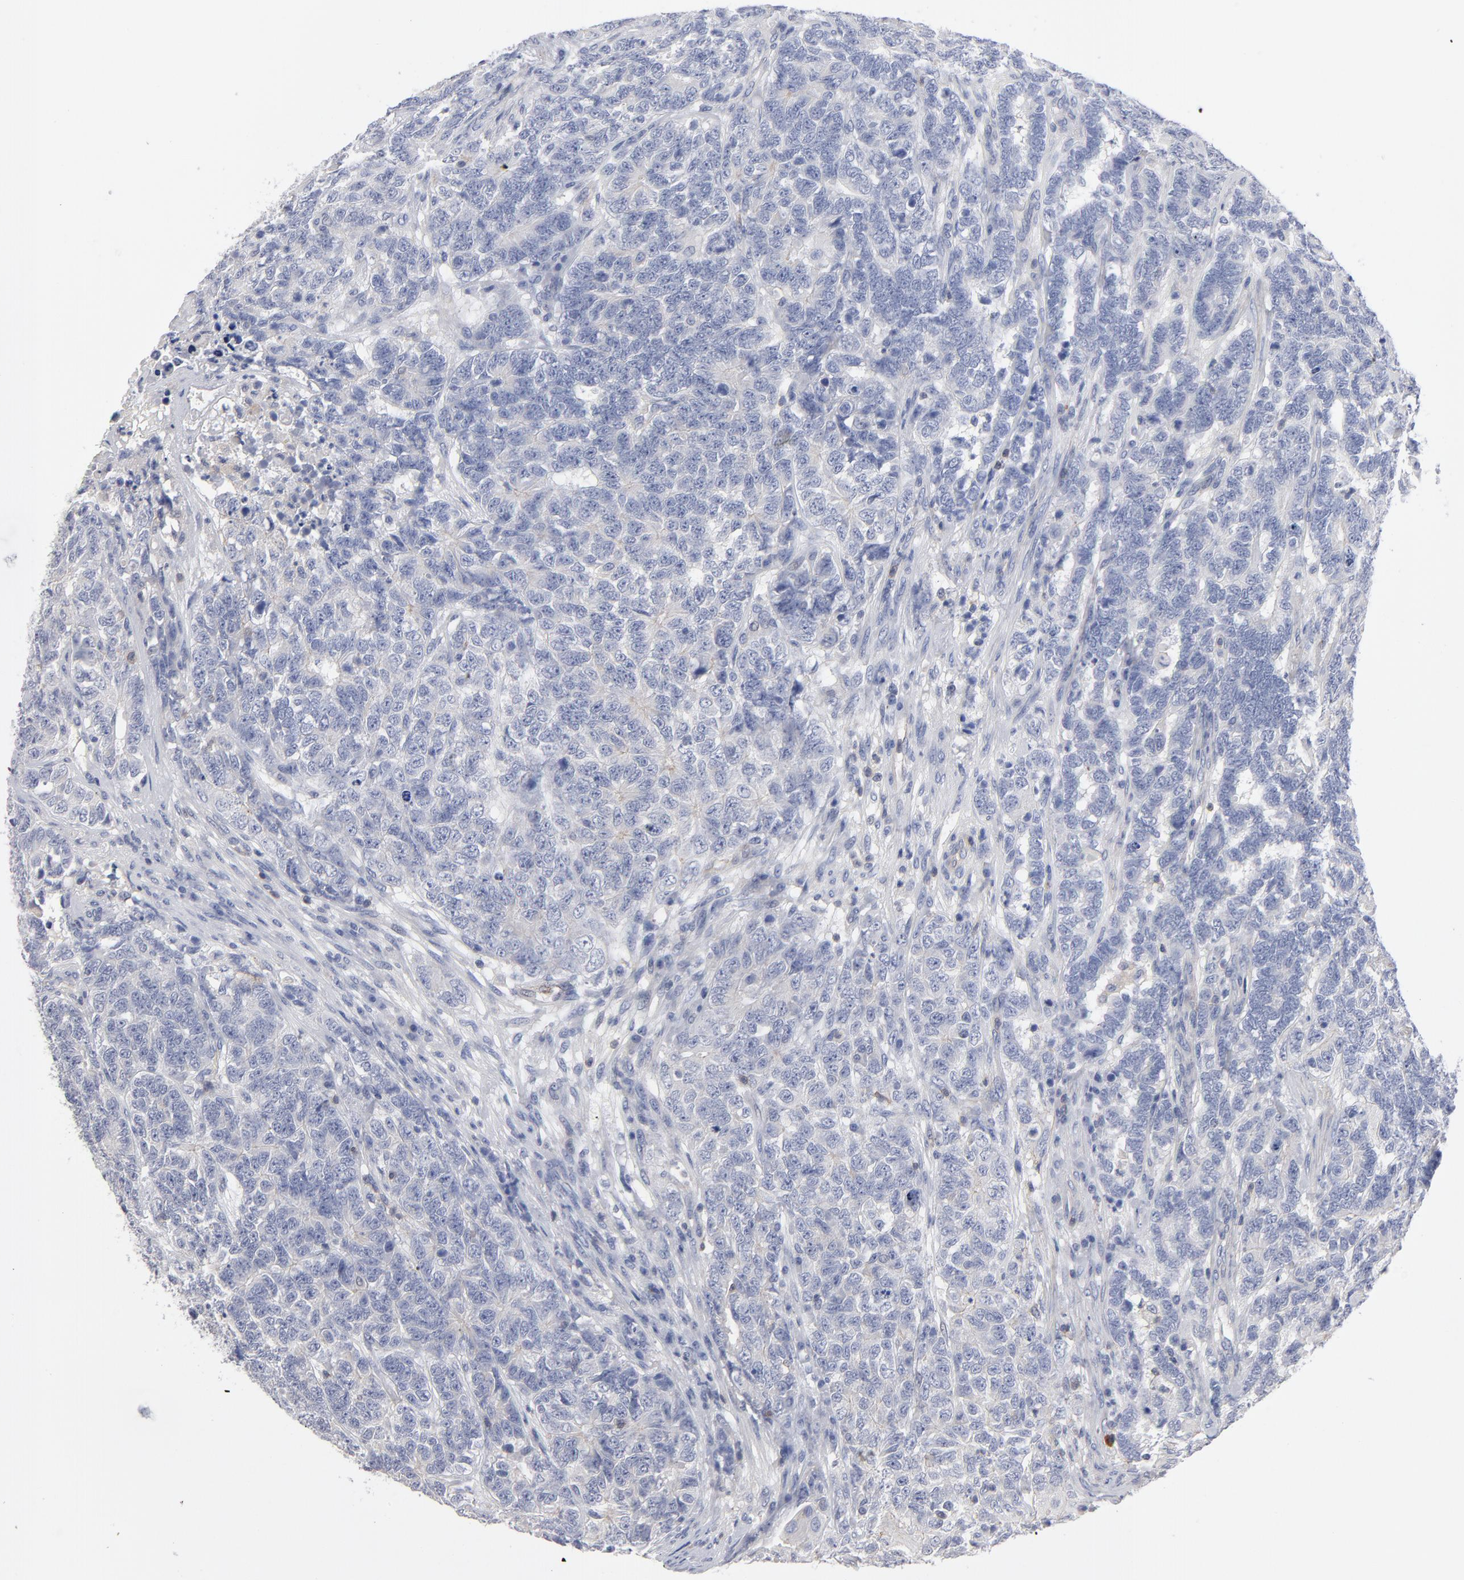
{"staining": {"intensity": "negative", "quantity": "none", "location": "none"}, "tissue": "testis cancer", "cell_type": "Tumor cells", "image_type": "cancer", "snomed": [{"axis": "morphology", "description": "Carcinoma, Embryonal, NOS"}, {"axis": "topography", "description": "Testis"}], "caption": "The image shows no staining of tumor cells in testis cancer (embryonal carcinoma). Nuclei are stained in blue.", "gene": "PDLIM2", "patient": {"sex": "male", "age": 26}}